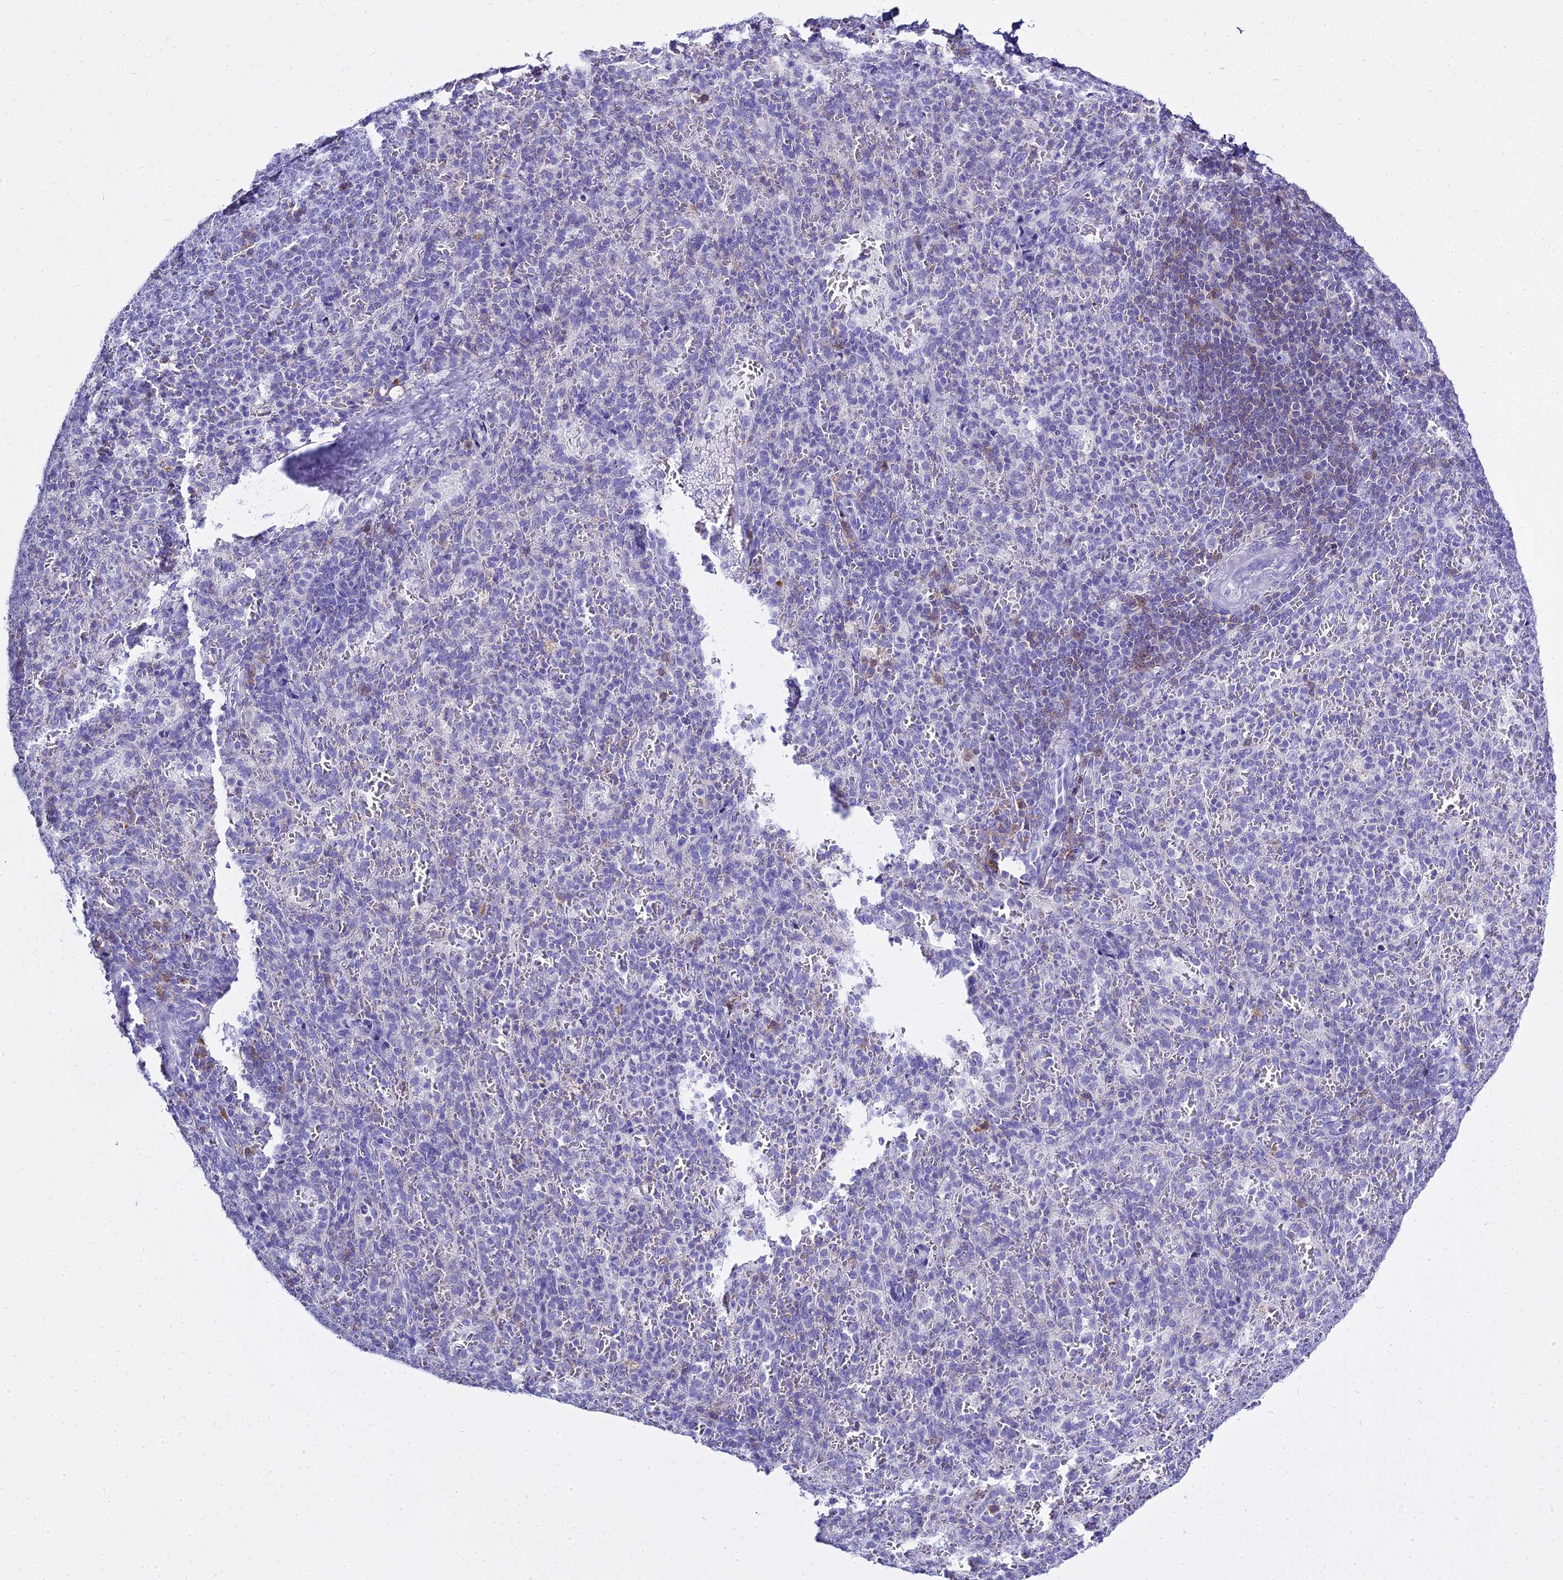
{"staining": {"intensity": "strong", "quantity": "<25%", "location": "cytoplasmic/membranous"}, "tissue": "spleen", "cell_type": "Cells in red pulp", "image_type": "normal", "snomed": [{"axis": "morphology", "description": "Normal tissue, NOS"}, {"axis": "topography", "description": "Spleen"}], "caption": "Immunohistochemistry (IHC) of benign spleen shows medium levels of strong cytoplasmic/membranous positivity in approximately <25% of cells in red pulp. The staining was performed using DAB to visualize the protein expression in brown, while the nuclei were stained in blue with hematoxylin (Magnification: 20x).", "gene": "CD5", "patient": {"sex": "female", "age": 21}}